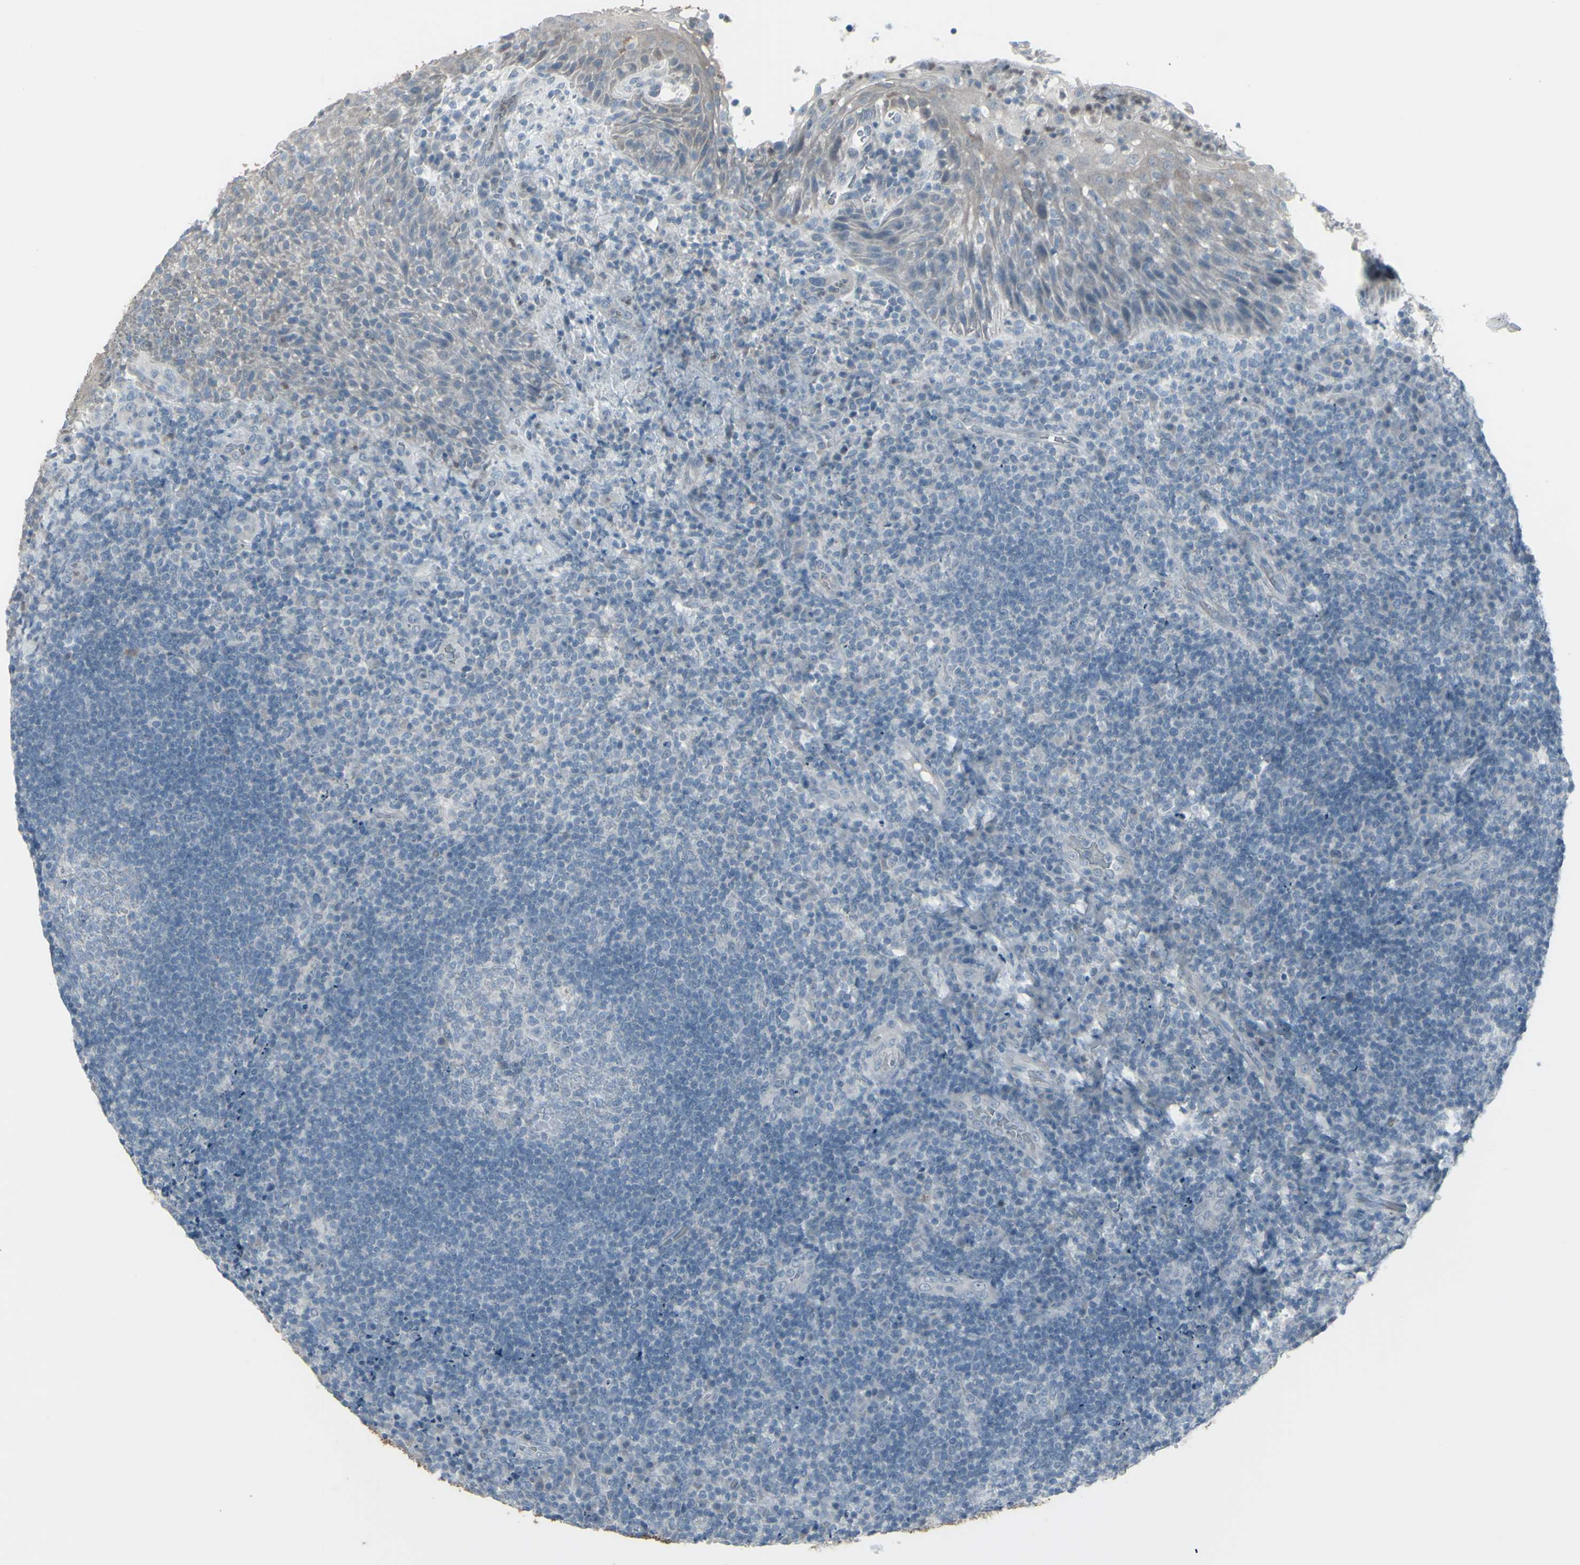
{"staining": {"intensity": "weak", "quantity": "<25%", "location": "cytoplasmic/membranous"}, "tissue": "lymphoma", "cell_type": "Tumor cells", "image_type": "cancer", "snomed": [{"axis": "morphology", "description": "Malignant lymphoma, non-Hodgkin's type, High grade"}, {"axis": "topography", "description": "Tonsil"}], "caption": "Tumor cells are negative for protein expression in human lymphoma.", "gene": "RAB3A", "patient": {"sex": "female", "age": 36}}